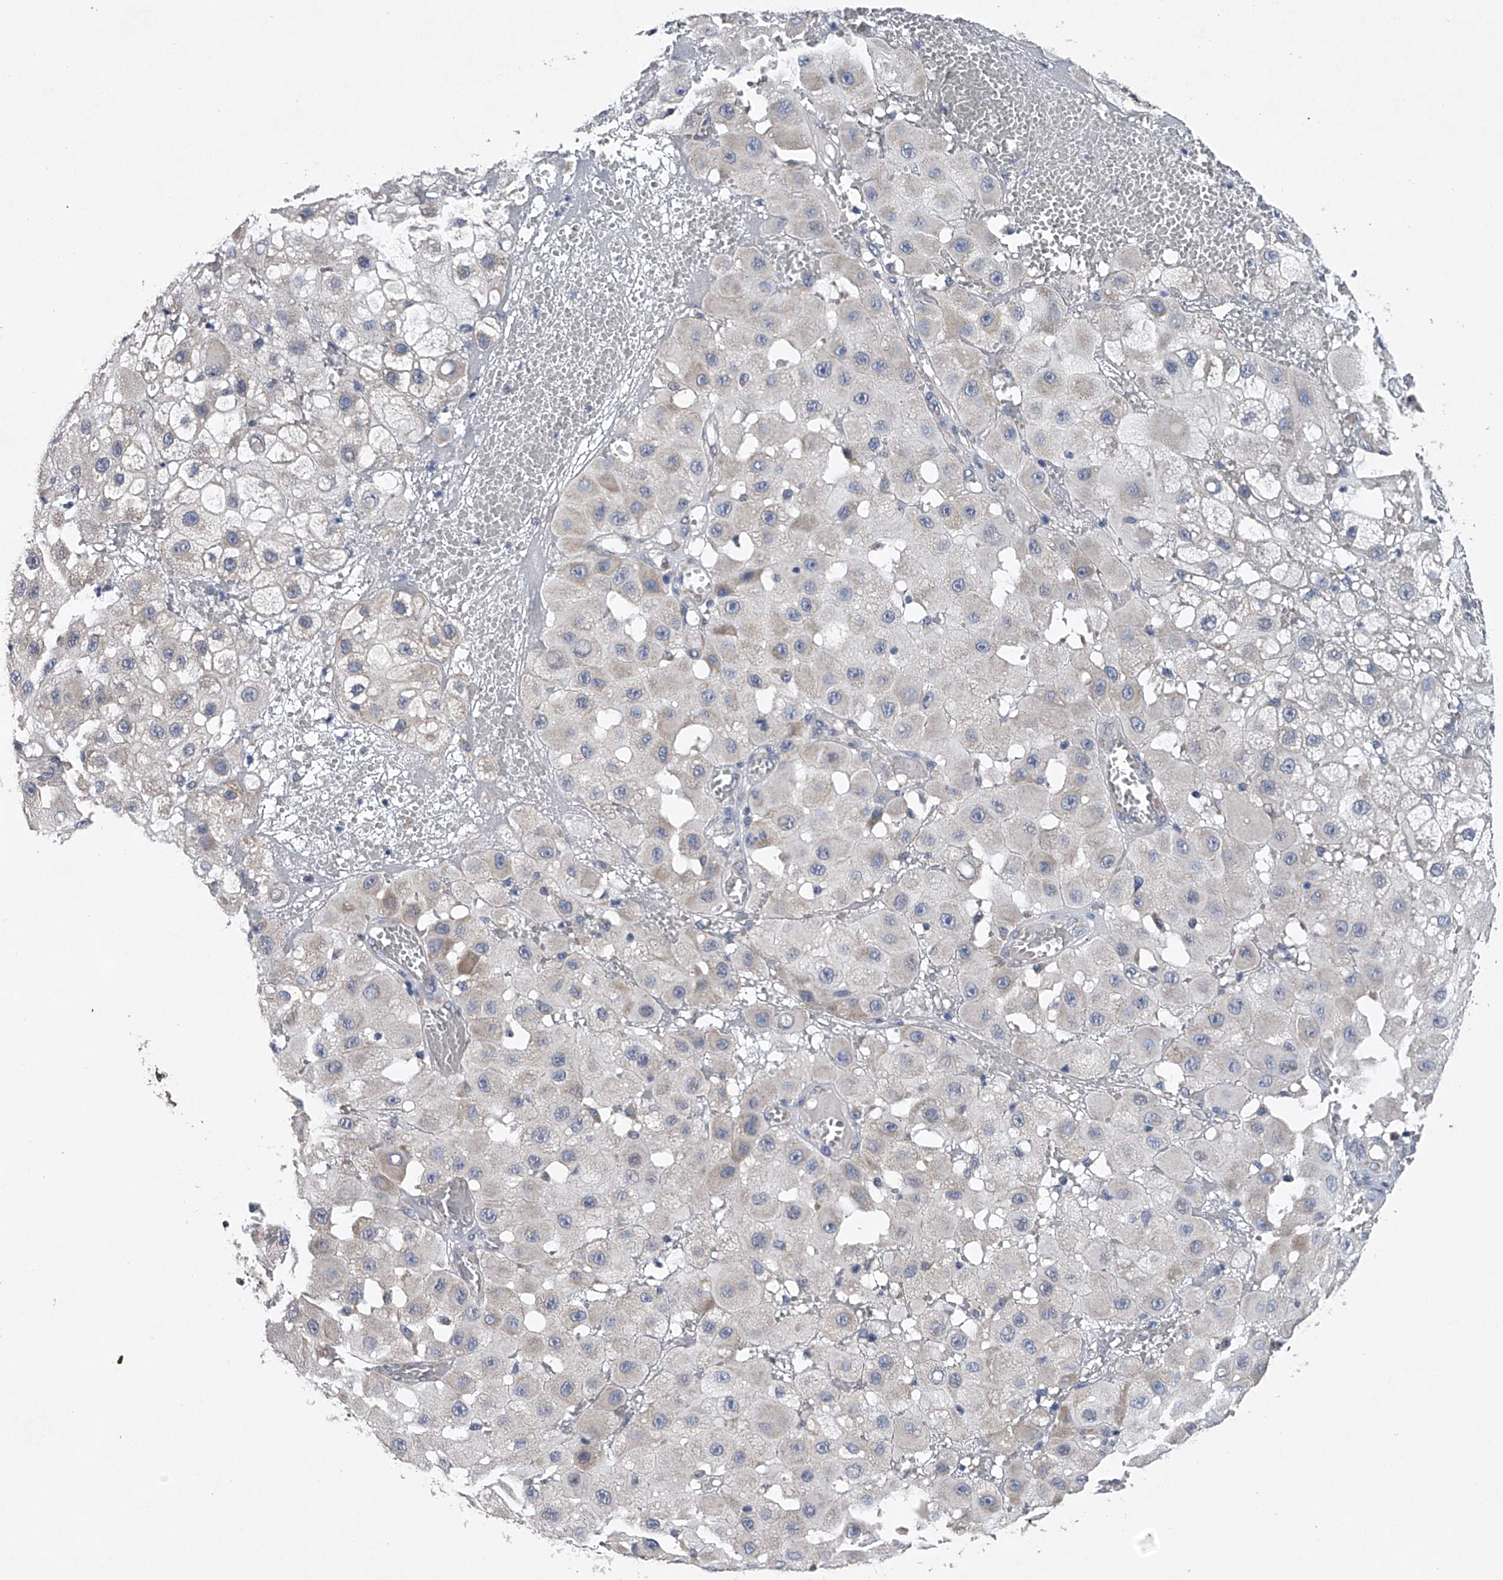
{"staining": {"intensity": "negative", "quantity": "none", "location": "none"}, "tissue": "melanoma", "cell_type": "Tumor cells", "image_type": "cancer", "snomed": [{"axis": "morphology", "description": "Malignant melanoma, NOS"}, {"axis": "topography", "description": "Skin"}], "caption": "There is no significant staining in tumor cells of melanoma.", "gene": "RNF5", "patient": {"sex": "female", "age": 81}}